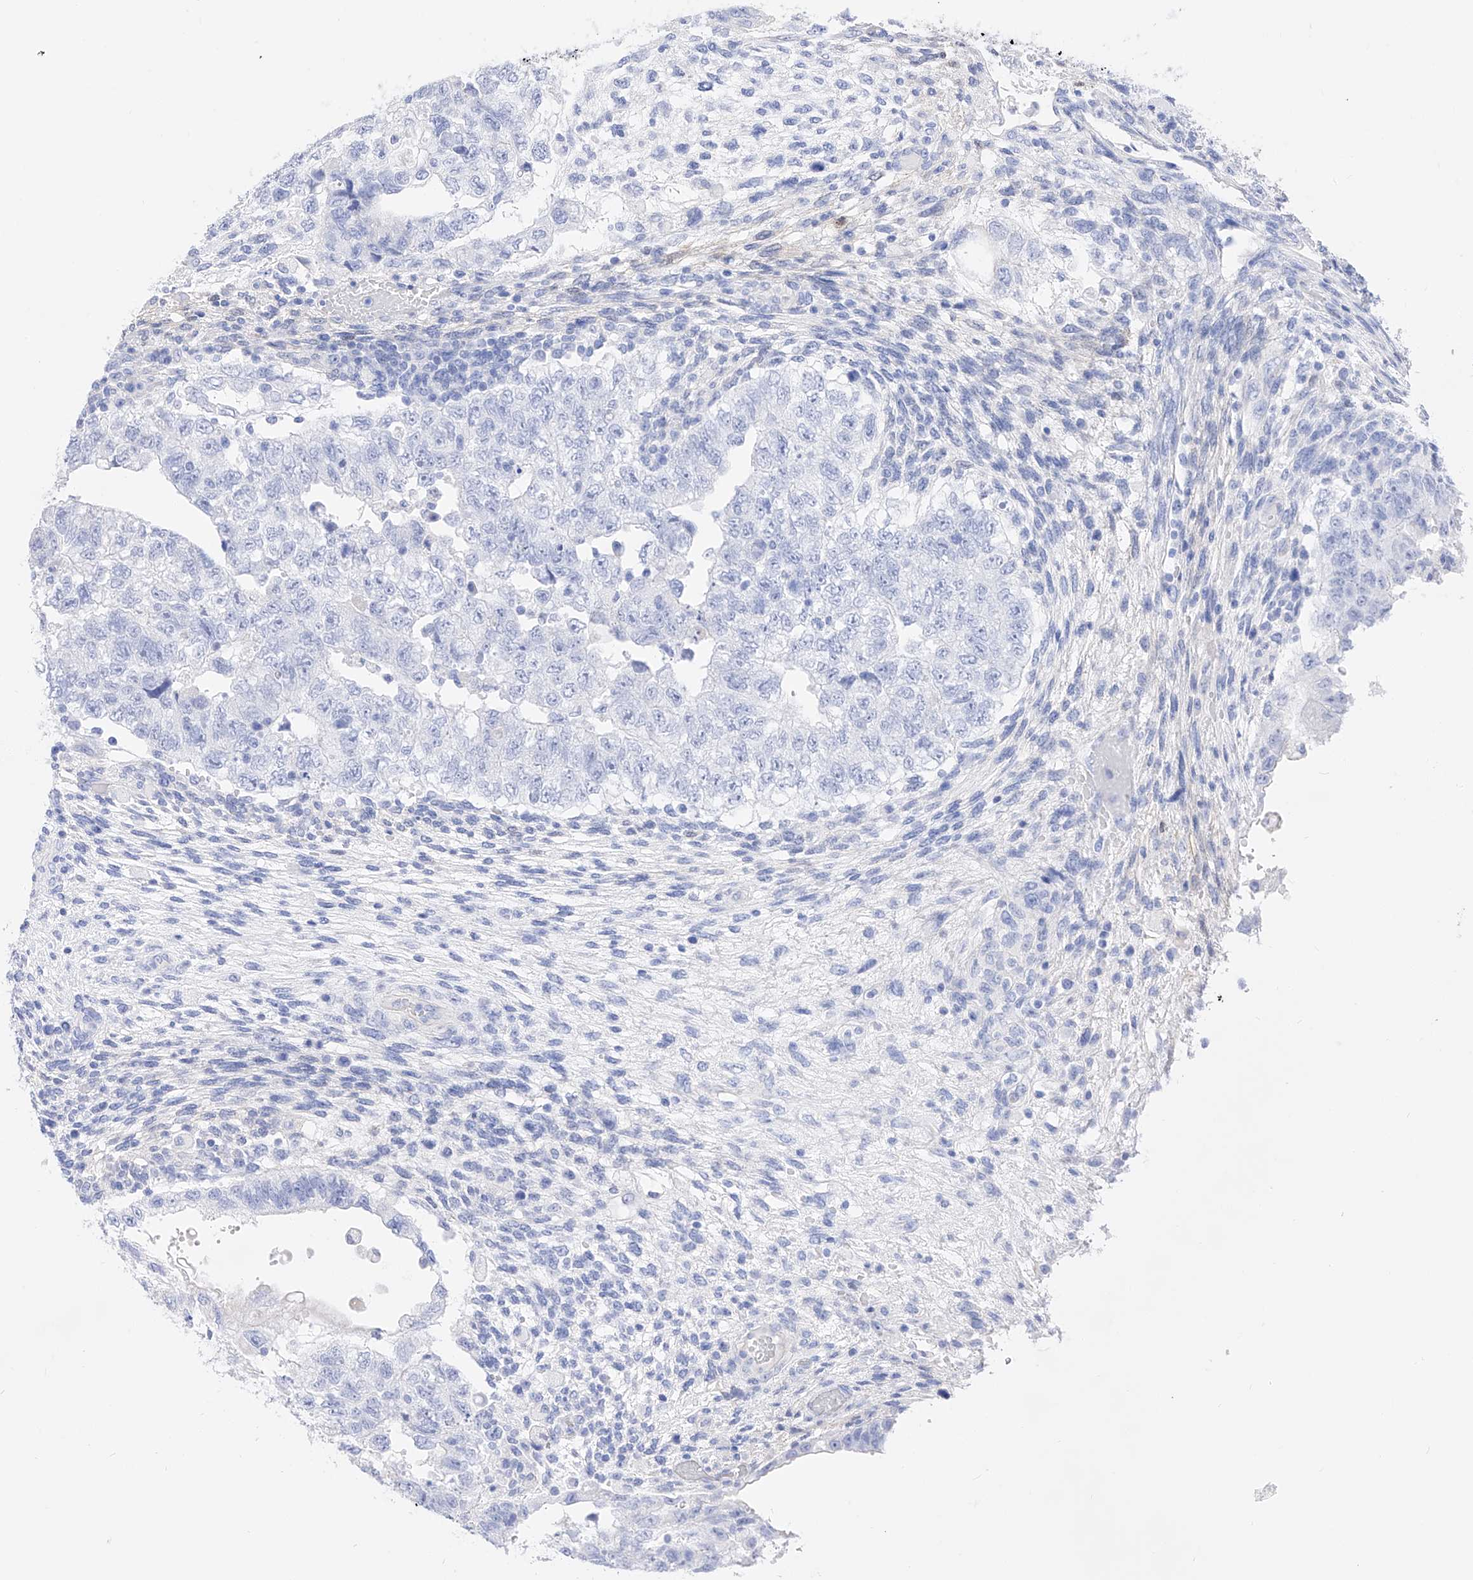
{"staining": {"intensity": "negative", "quantity": "none", "location": "none"}, "tissue": "testis cancer", "cell_type": "Tumor cells", "image_type": "cancer", "snomed": [{"axis": "morphology", "description": "Carcinoma, Embryonal, NOS"}, {"axis": "topography", "description": "Testis"}], "caption": "Tumor cells are negative for brown protein staining in testis cancer (embryonal carcinoma).", "gene": "TRPC7", "patient": {"sex": "male", "age": 36}}